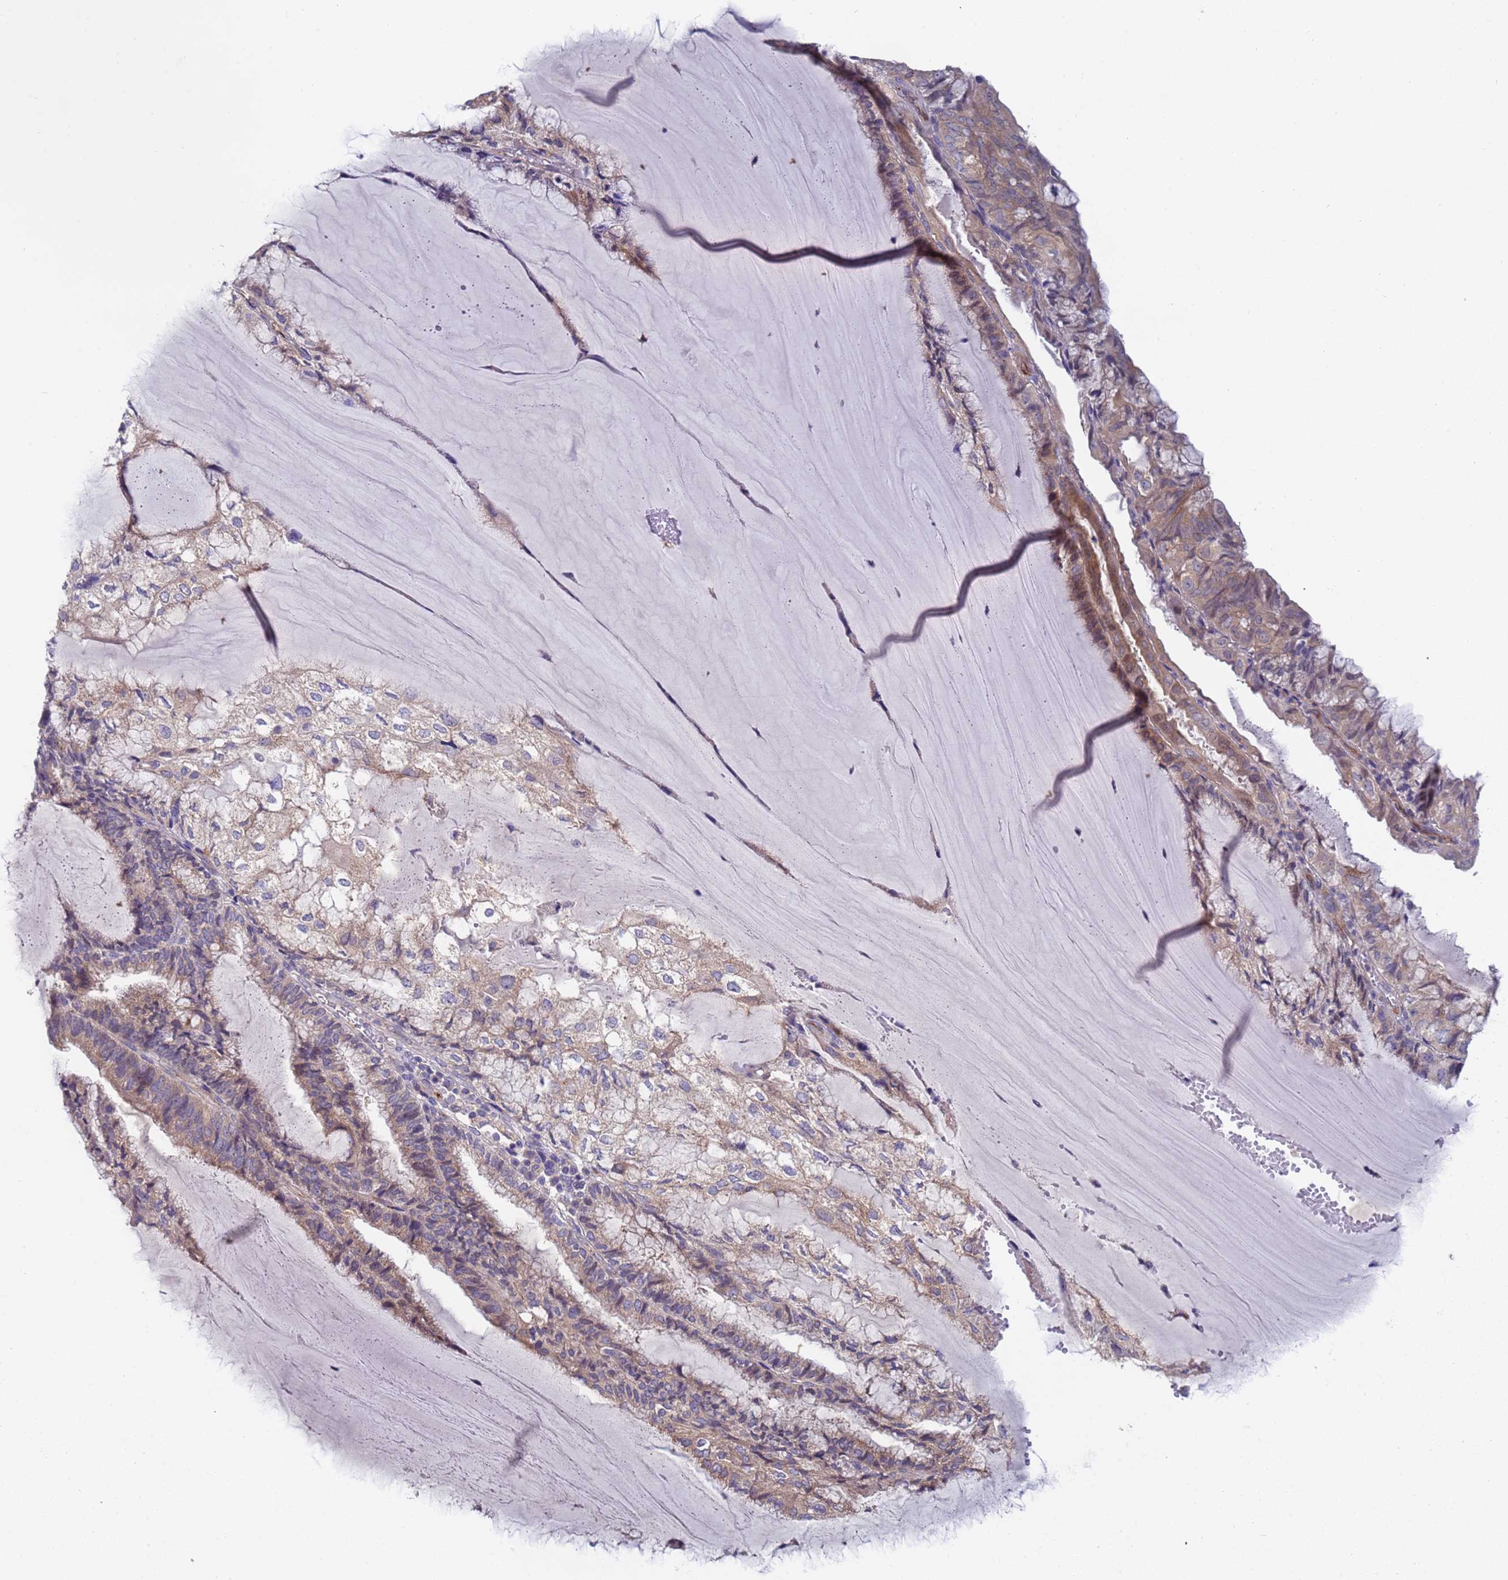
{"staining": {"intensity": "weak", "quantity": "25%-75%", "location": "cytoplasmic/membranous"}, "tissue": "endometrial cancer", "cell_type": "Tumor cells", "image_type": "cancer", "snomed": [{"axis": "morphology", "description": "Adenocarcinoma, NOS"}, {"axis": "topography", "description": "Endometrium"}], "caption": "This micrograph shows immunohistochemistry (IHC) staining of human endometrial cancer, with low weak cytoplasmic/membranous staining in approximately 25%-75% of tumor cells.", "gene": "ZNF248", "patient": {"sex": "female", "age": 81}}